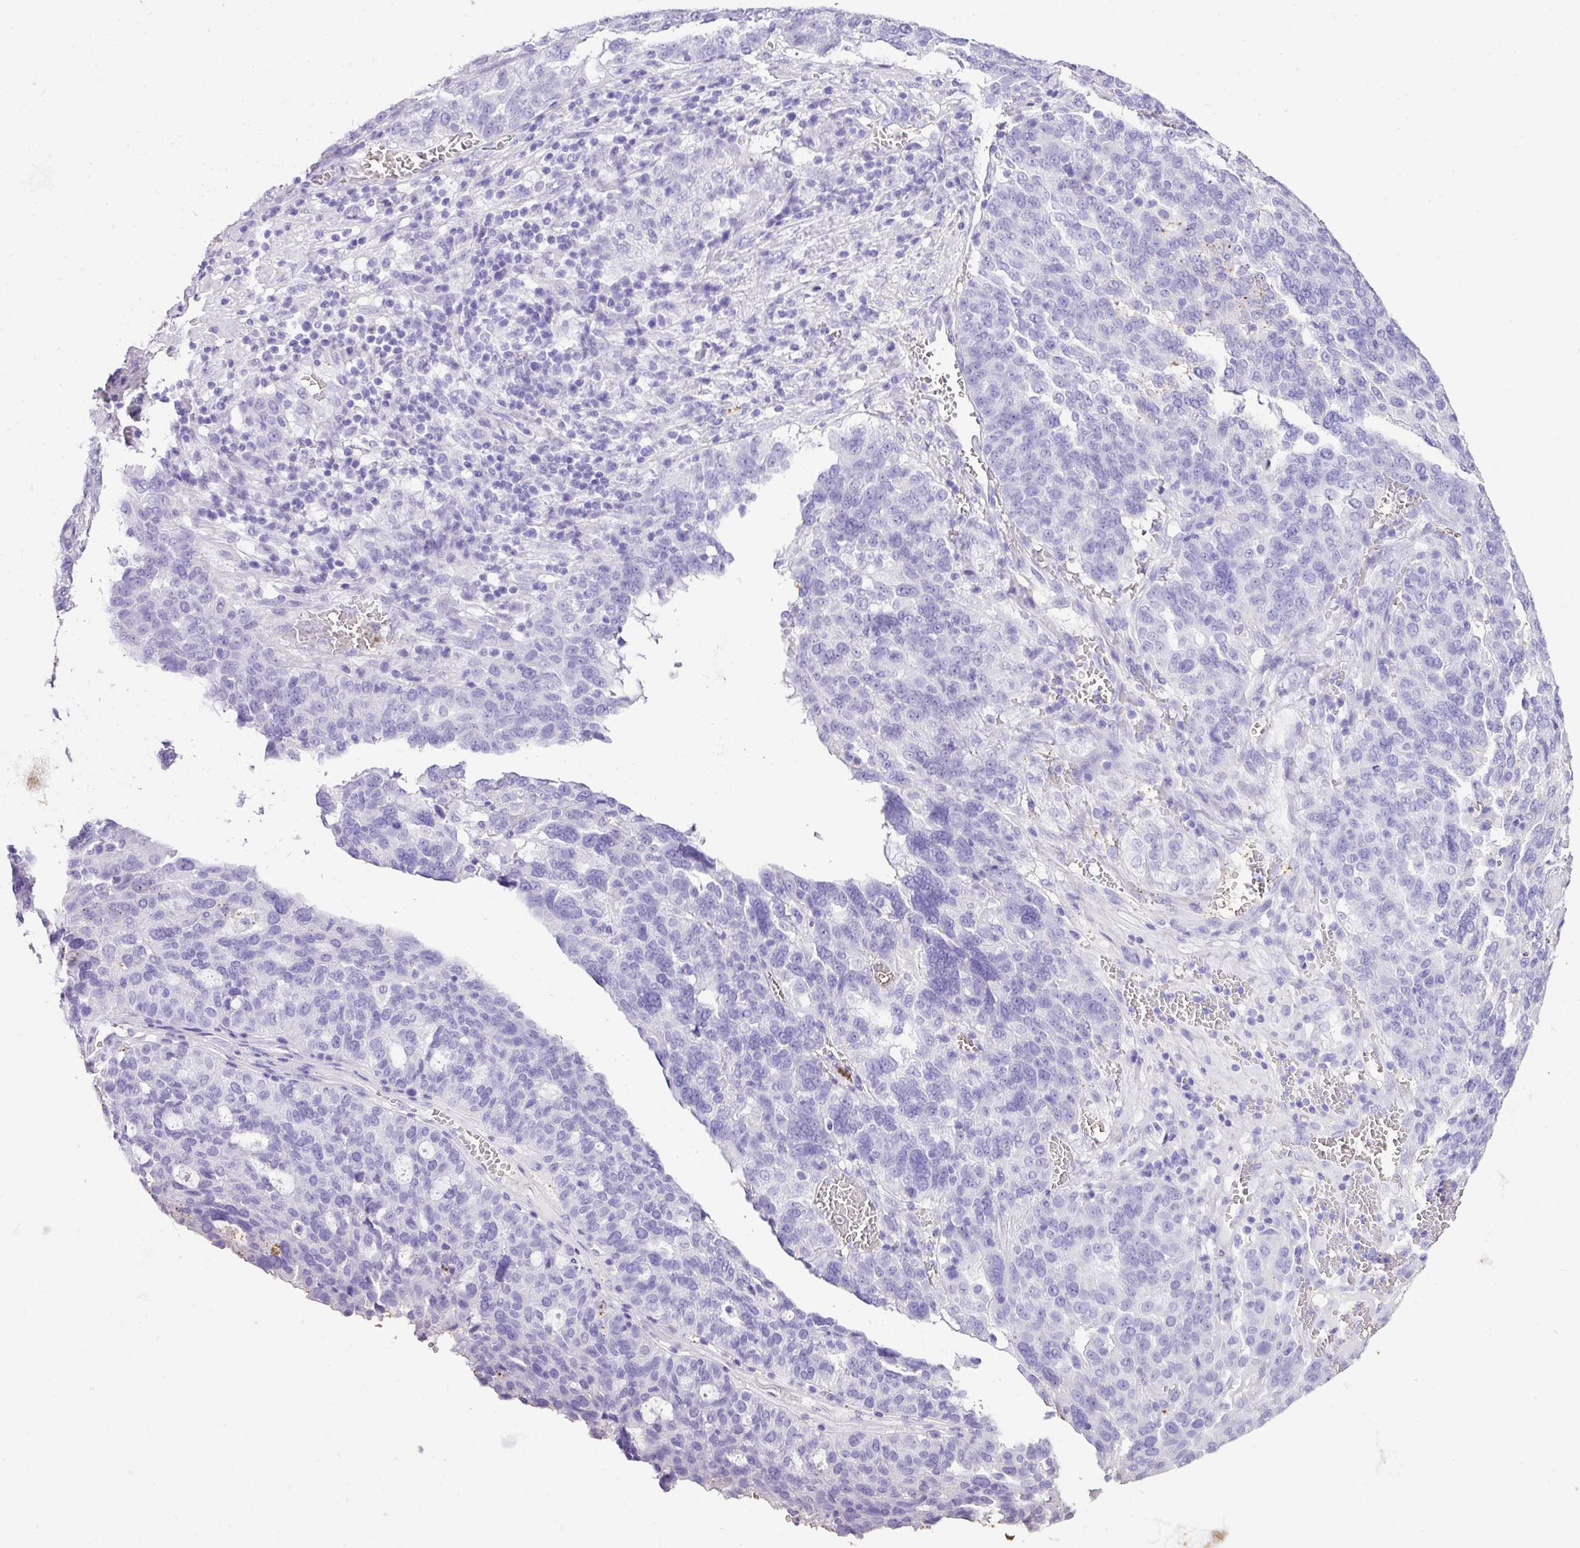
{"staining": {"intensity": "negative", "quantity": "none", "location": "none"}, "tissue": "ovarian cancer", "cell_type": "Tumor cells", "image_type": "cancer", "snomed": [{"axis": "morphology", "description": "Cystadenocarcinoma, serous, NOS"}, {"axis": "topography", "description": "Ovary"}], "caption": "The photomicrograph displays no staining of tumor cells in serous cystadenocarcinoma (ovarian).", "gene": "KCNJ11", "patient": {"sex": "female", "age": 59}}